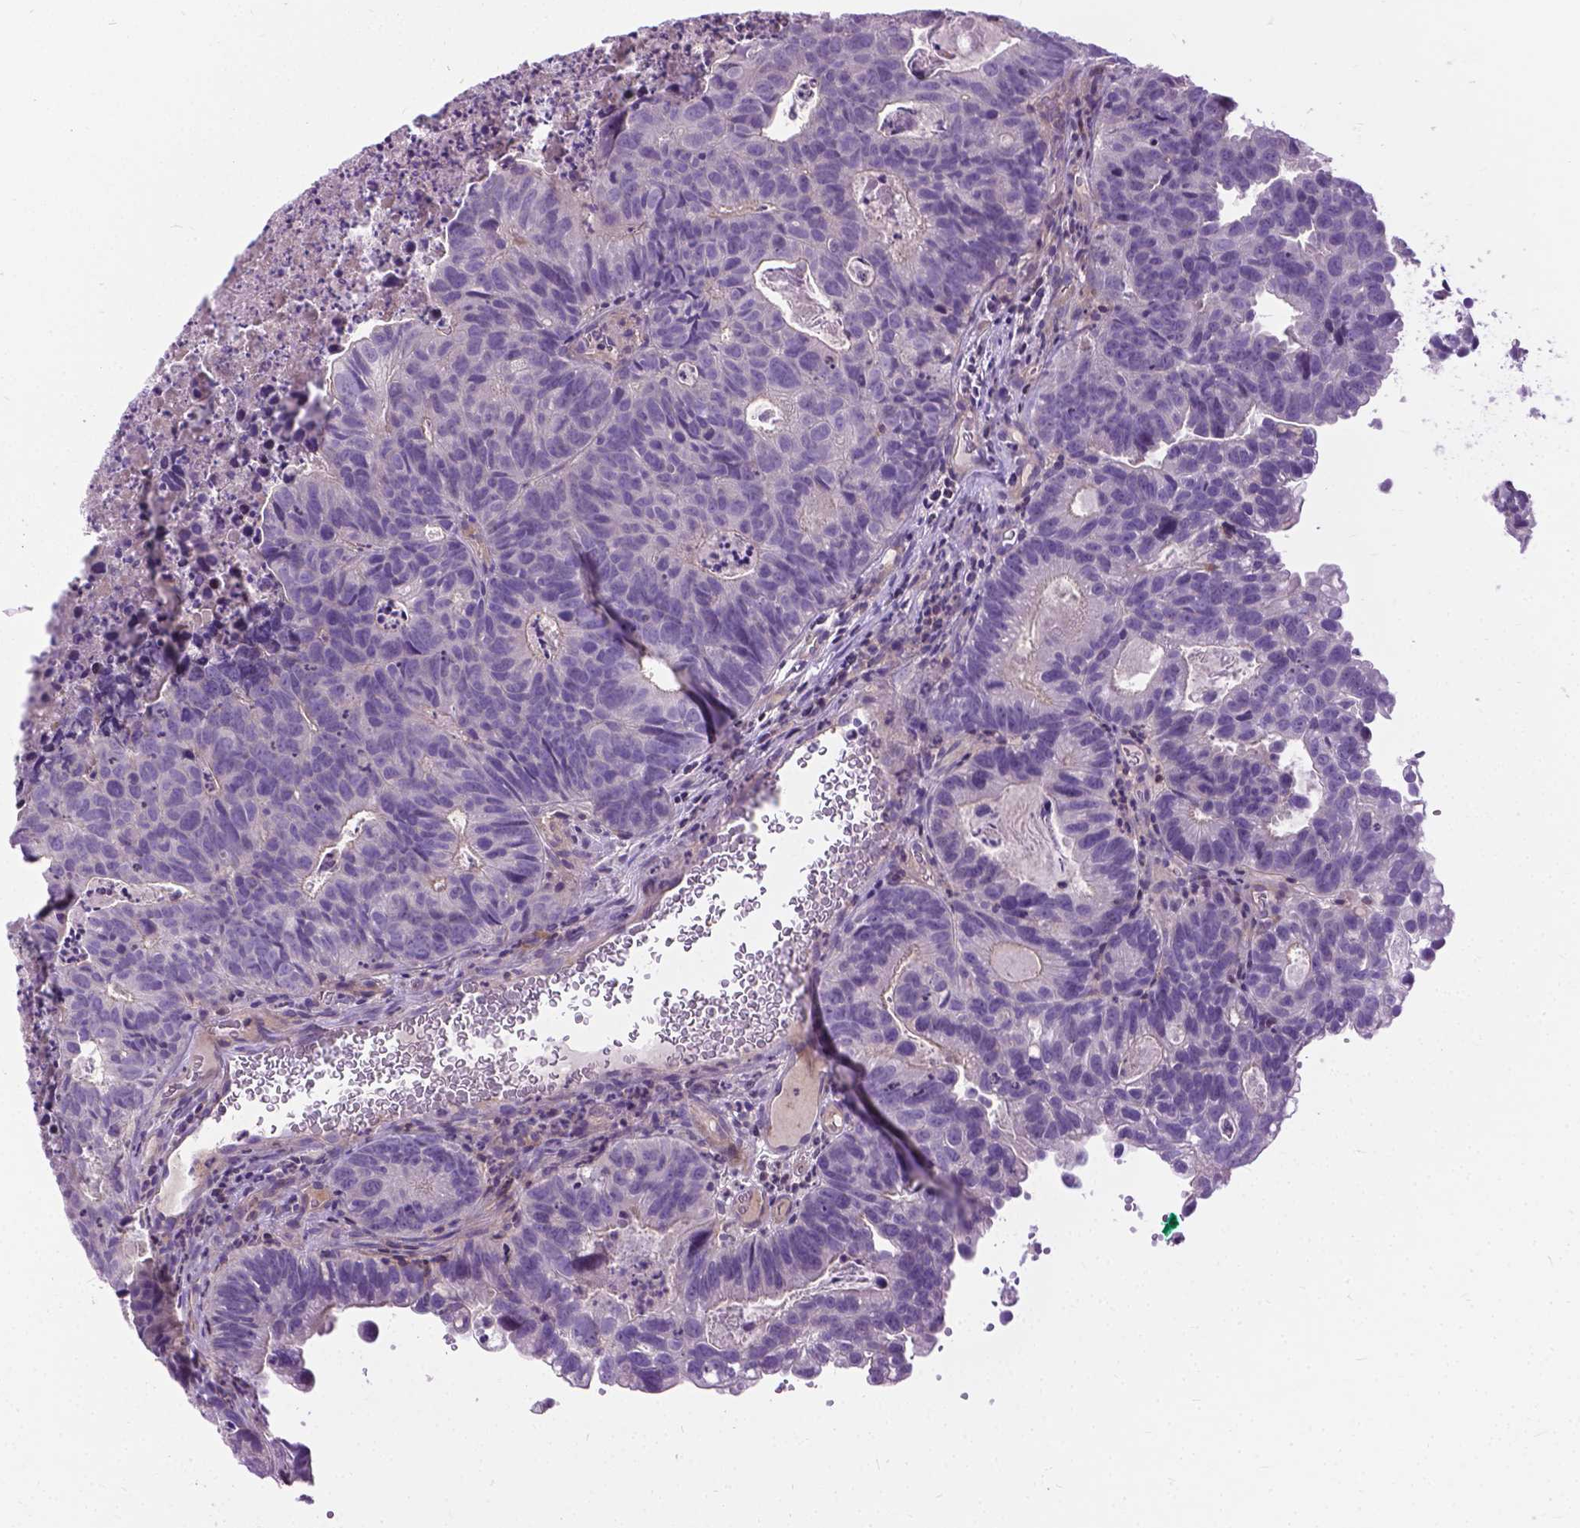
{"staining": {"intensity": "negative", "quantity": "none", "location": "none"}, "tissue": "head and neck cancer", "cell_type": "Tumor cells", "image_type": "cancer", "snomed": [{"axis": "morphology", "description": "Adenocarcinoma, NOS"}, {"axis": "topography", "description": "Head-Neck"}], "caption": "Immunohistochemistry (IHC) histopathology image of neoplastic tissue: head and neck cancer (adenocarcinoma) stained with DAB reveals no significant protein positivity in tumor cells.", "gene": "JAK3", "patient": {"sex": "male", "age": 62}}